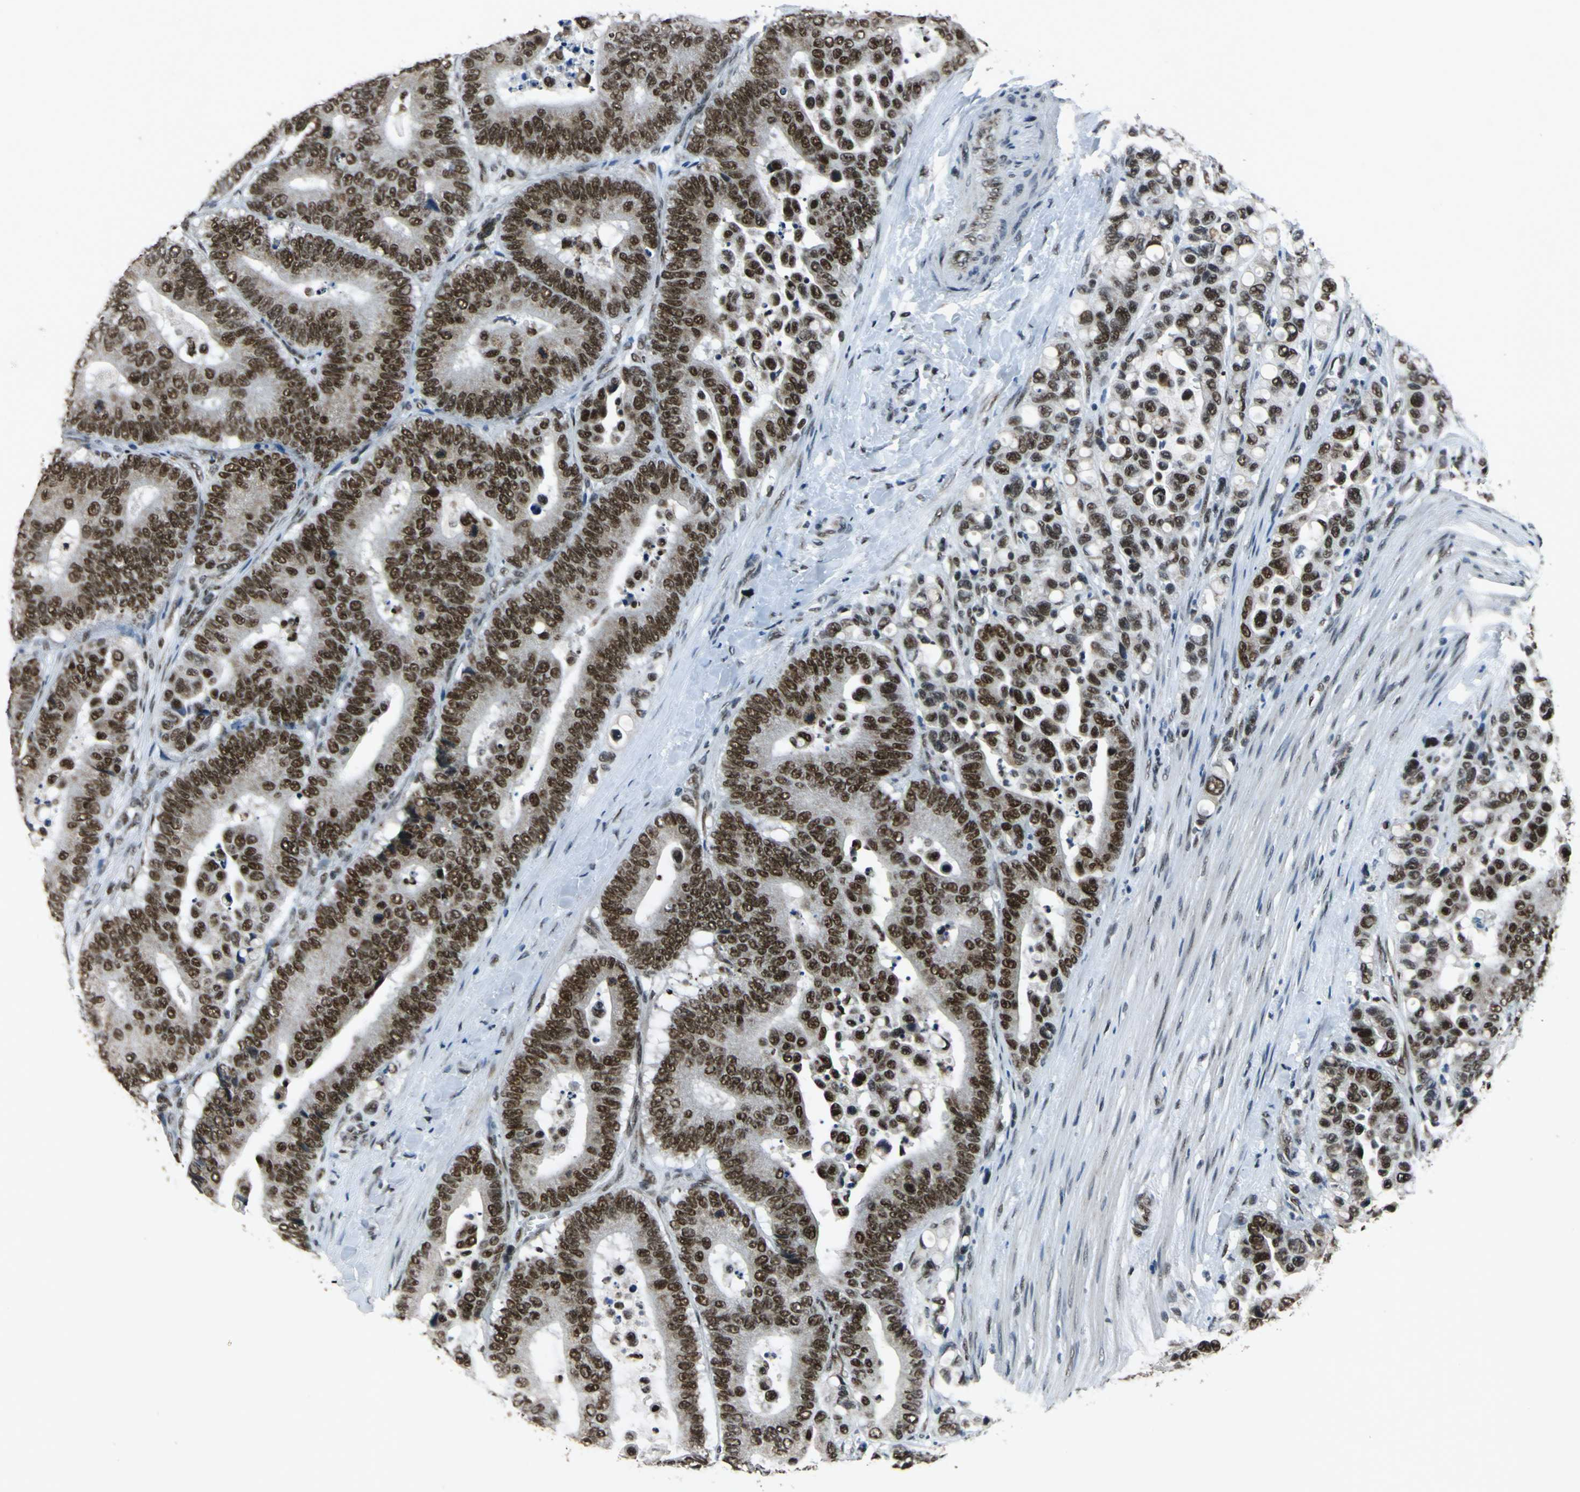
{"staining": {"intensity": "strong", "quantity": ">75%", "location": "nuclear"}, "tissue": "colorectal cancer", "cell_type": "Tumor cells", "image_type": "cancer", "snomed": [{"axis": "morphology", "description": "Normal tissue, NOS"}, {"axis": "morphology", "description": "Adenocarcinoma, NOS"}, {"axis": "topography", "description": "Colon"}], "caption": "This is a micrograph of IHC staining of adenocarcinoma (colorectal), which shows strong staining in the nuclear of tumor cells.", "gene": "BCLAF1", "patient": {"sex": "male", "age": 82}}